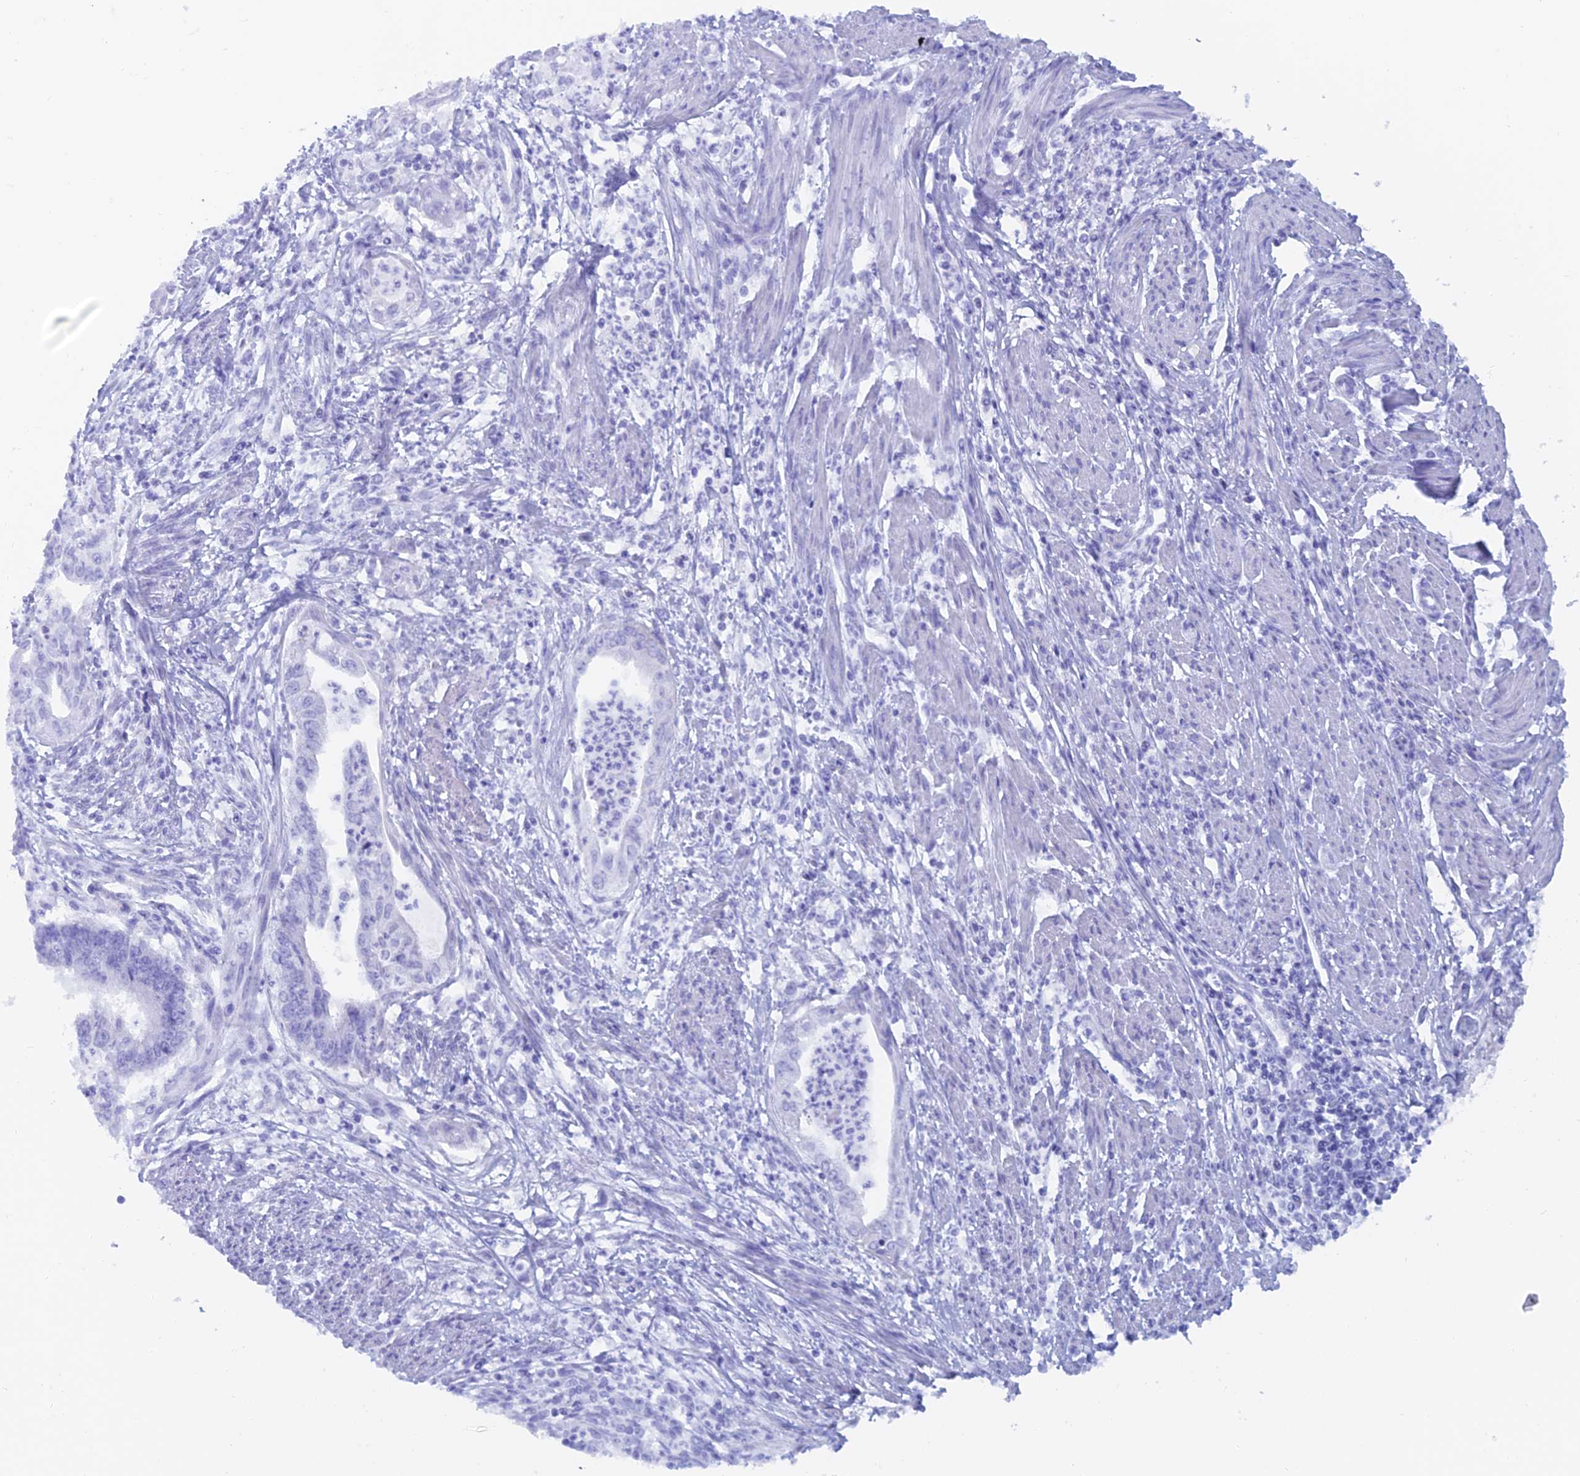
{"staining": {"intensity": "negative", "quantity": "none", "location": "none"}, "tissue": "endometrial cancer", "cell_type": "Tumor cells", "image_type": "cancer", "snomed": [{"axis": "morphology", "description": "Adenocarcinoma, NOS"}, {"axis": "topography", "description": "Endometrium"}], "caption": "DAB immunohistochemical staining of human endometrial cancer demonstrates no significant positivity in tumor cells. (DAB (3,3'-diaminobenzidine) immunohistochemistry (IHC) visualized using brightfield microscopy, high magnification).", "gene": "CAPS", "patient": {"sex": "female", "age": 73}}